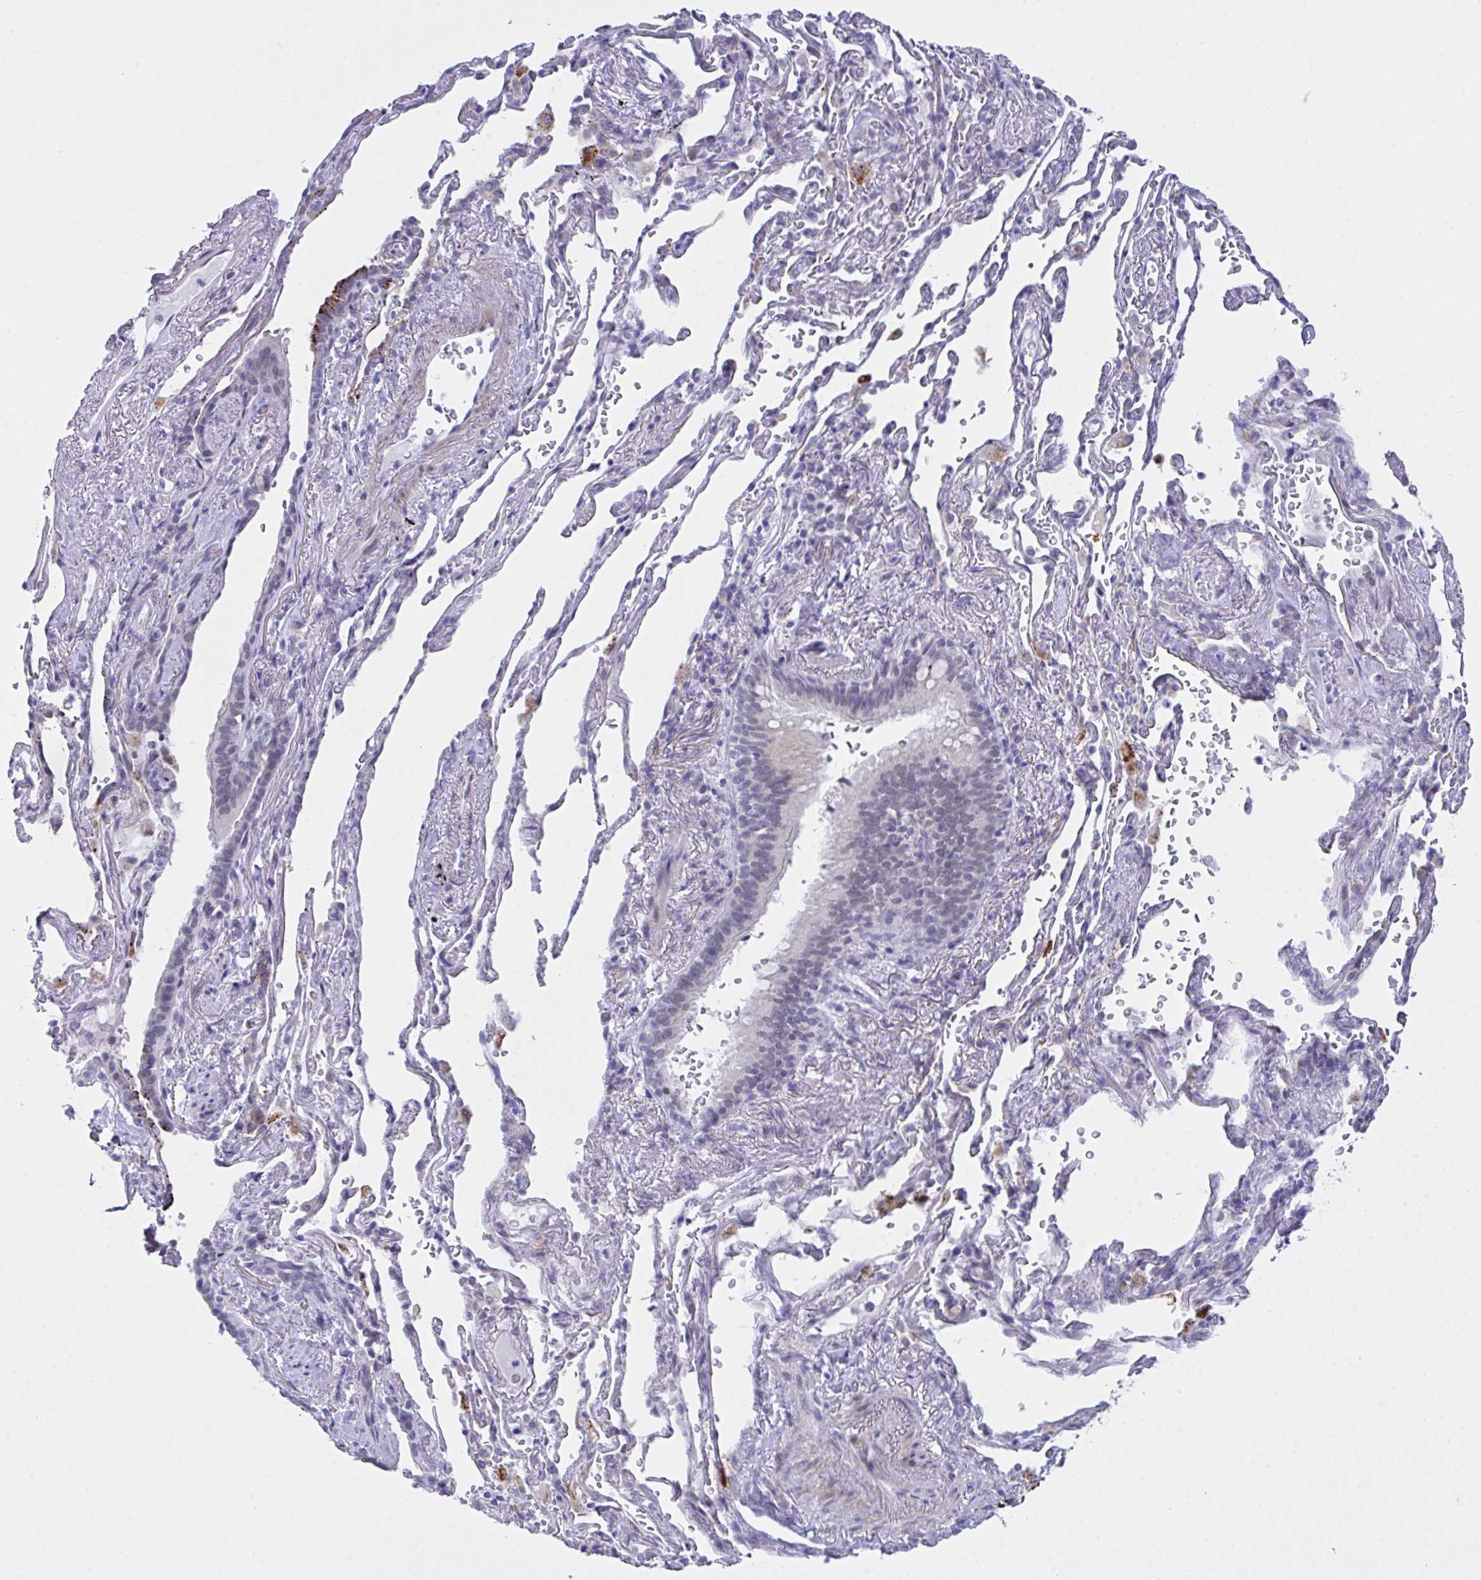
{"staining": {"intensity": "moderate", "quantity": "<25%", "location": "nuclear"}, "tissue": "bronchus", "cell_type": "Respiratory epithelial cells", "image_type": "normal", "snomed": [{"axis": "morphology", "description": "Normal tissue, NOS"}, {"axis": "topography", "description": "Bronchus"}], "caption": "A low amount of moderate nuclear staining is identified in about <25% of respiratory epithelial cells in unremarkable bronchus.", "gene": "FBXL22", "patient": {"sex": "male", "age": 70}}